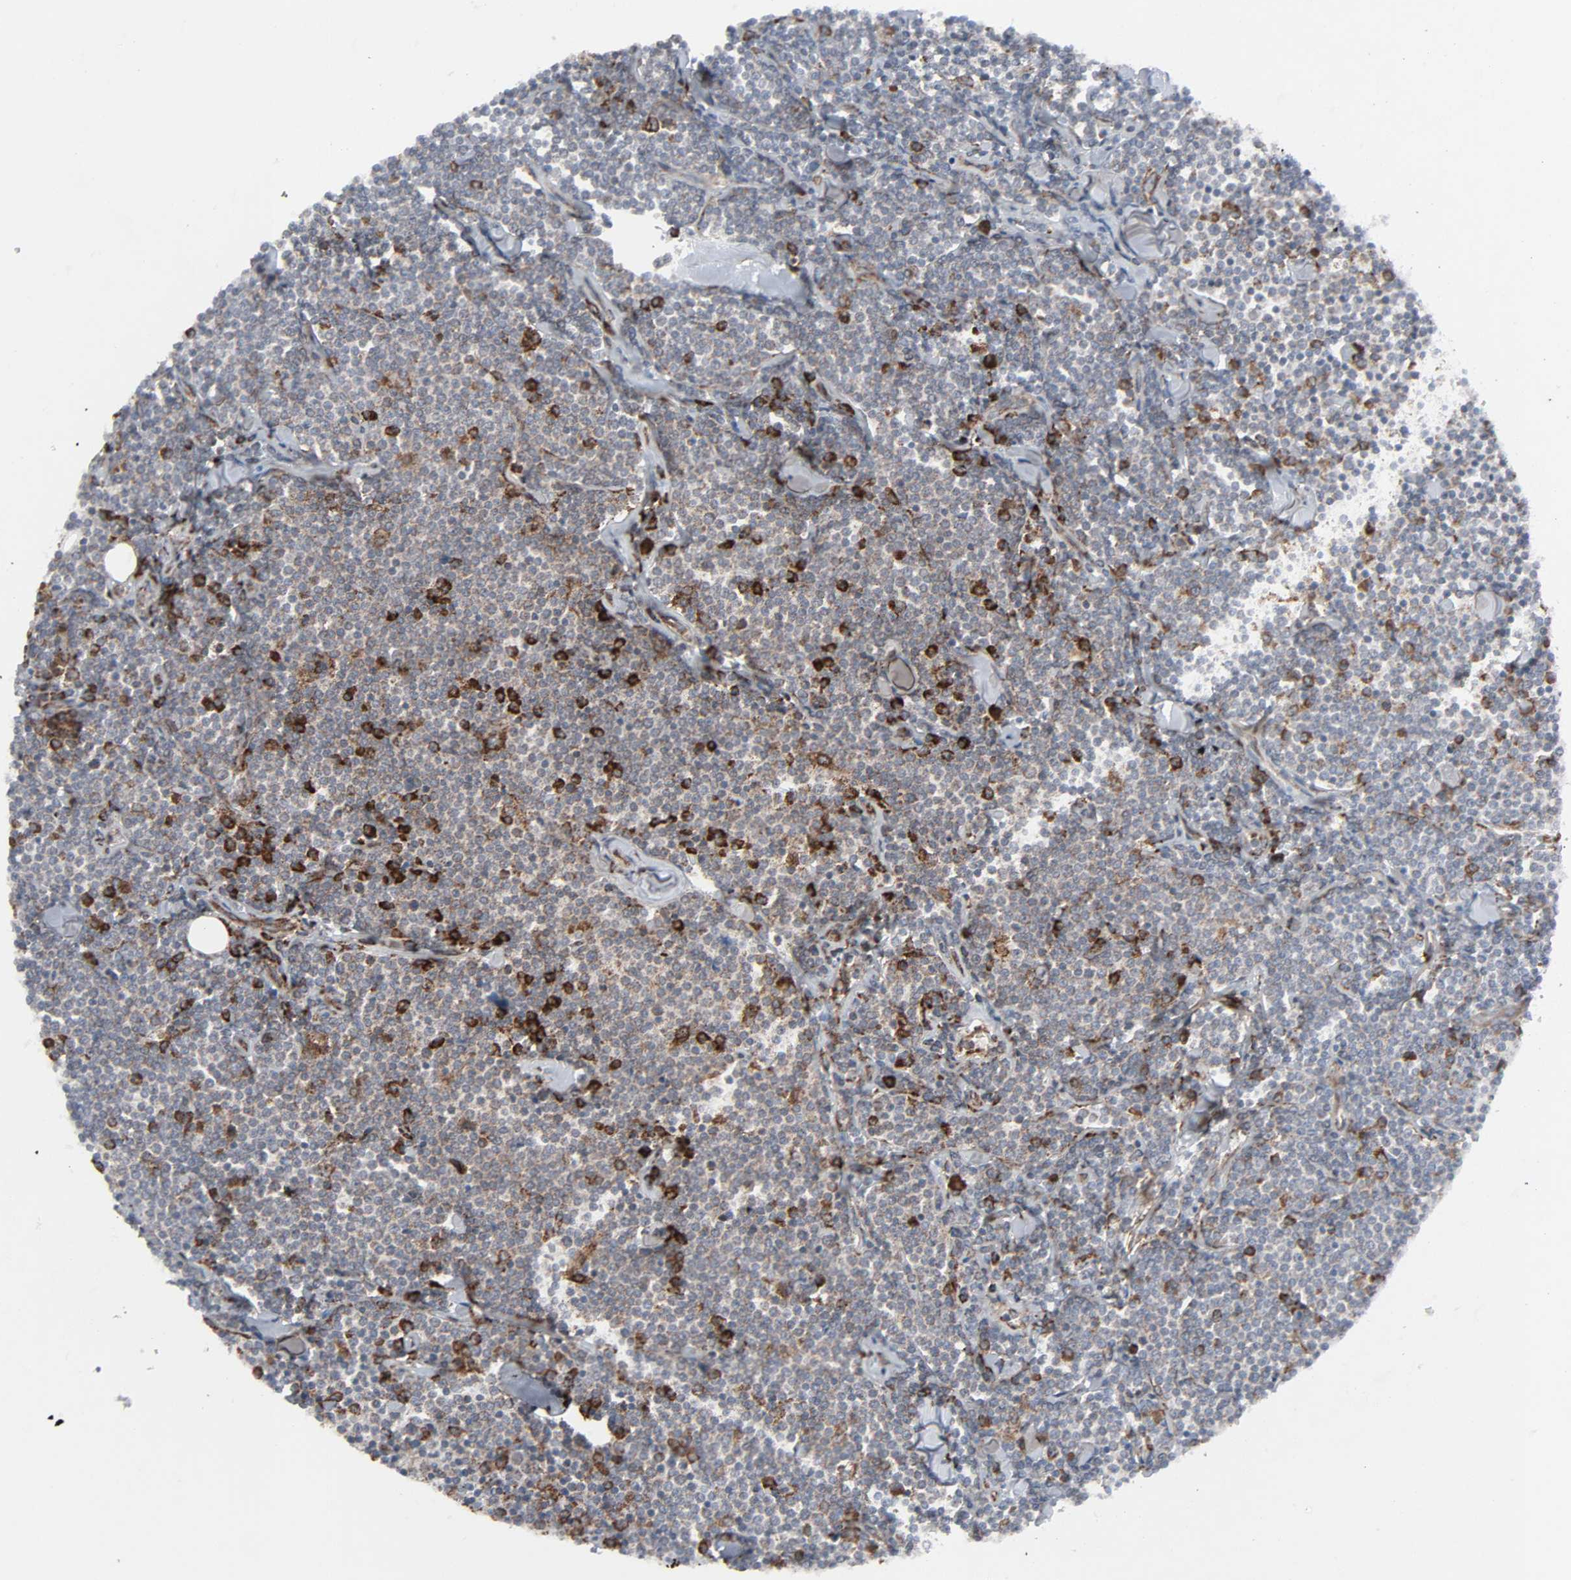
{"staining": {"intensity": "weak", "quantity": "<25%", "location": "cytoplasmic/membranous"}, "tissue": "lymphoma", "cell_type": "Tumor cells", "image_type": "cancer", "snomed": [{"axis": "morphology", "description": "Malignant lymphoma, non-Hodgkin's type, Low grade"}, {"axis": "topography", "description": "Soft tissue"}], "caption": "The photomicrograph reveals no staining of tumor cells in low-grade malignant lymphoma, non-Hodgkin's type.", "gene": "ADCY4", "patient": {"sex": "male", "age": 92}}